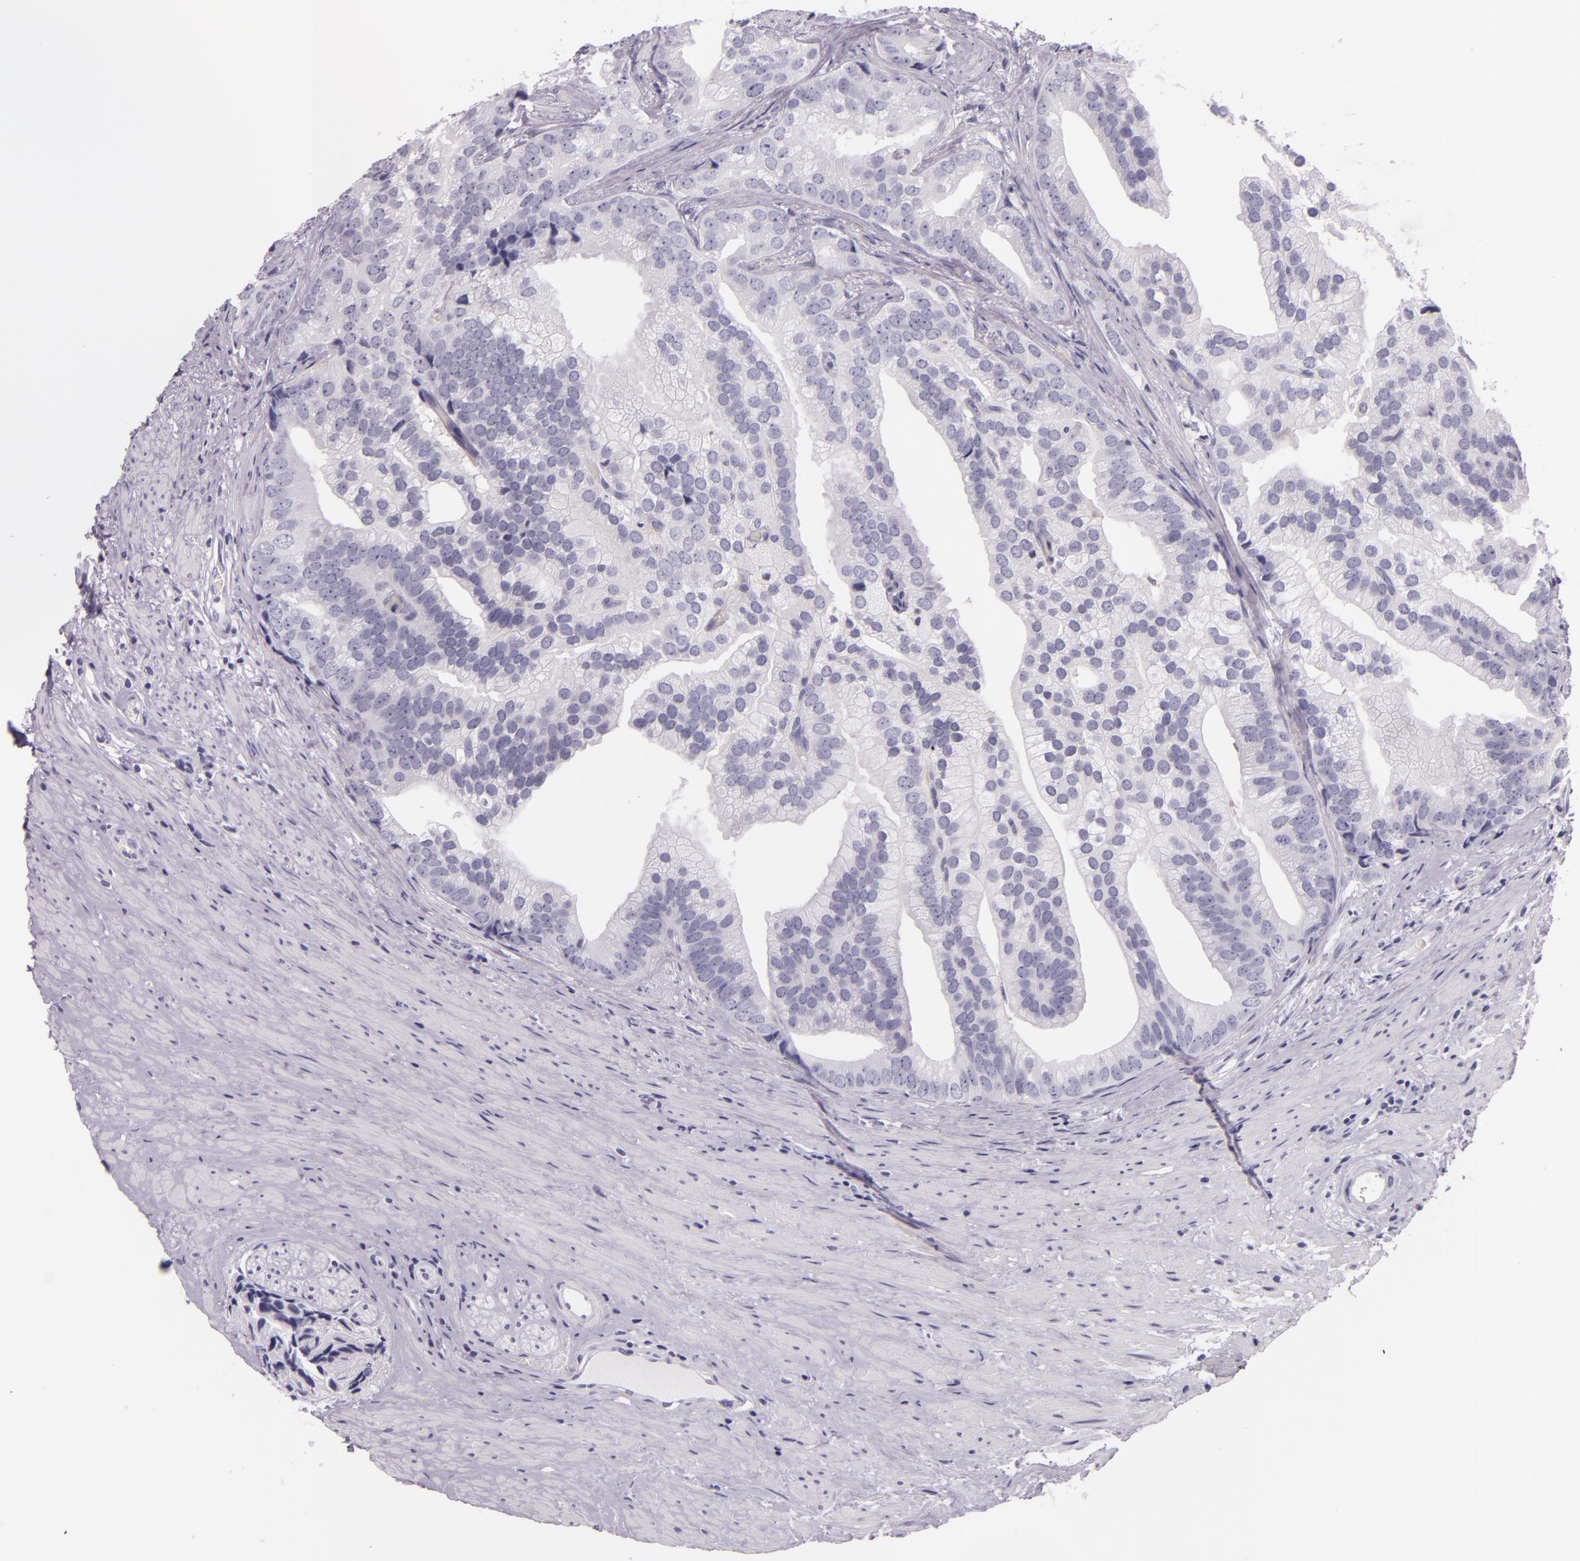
{"staining": {"intensity": "negative", "quantity": "none", "location": "none"}, "tissue": "prostate cancer", "cell_type": "Tumor cells", "image_type": "cancer", "snomed": [{"axis": "morphology", "description": "Adenocarcinoma, Low grade"}, {"axis": "topography", "description": "Prostate"}], "caption": "The immunohistochemistry (IHC) image has no significant positivity in tumor cells of prostate adenocarcinoma (low-grade) tissue.", "gene": "HSP90AA1", "patient": {"sex": "male", "age": 71}}